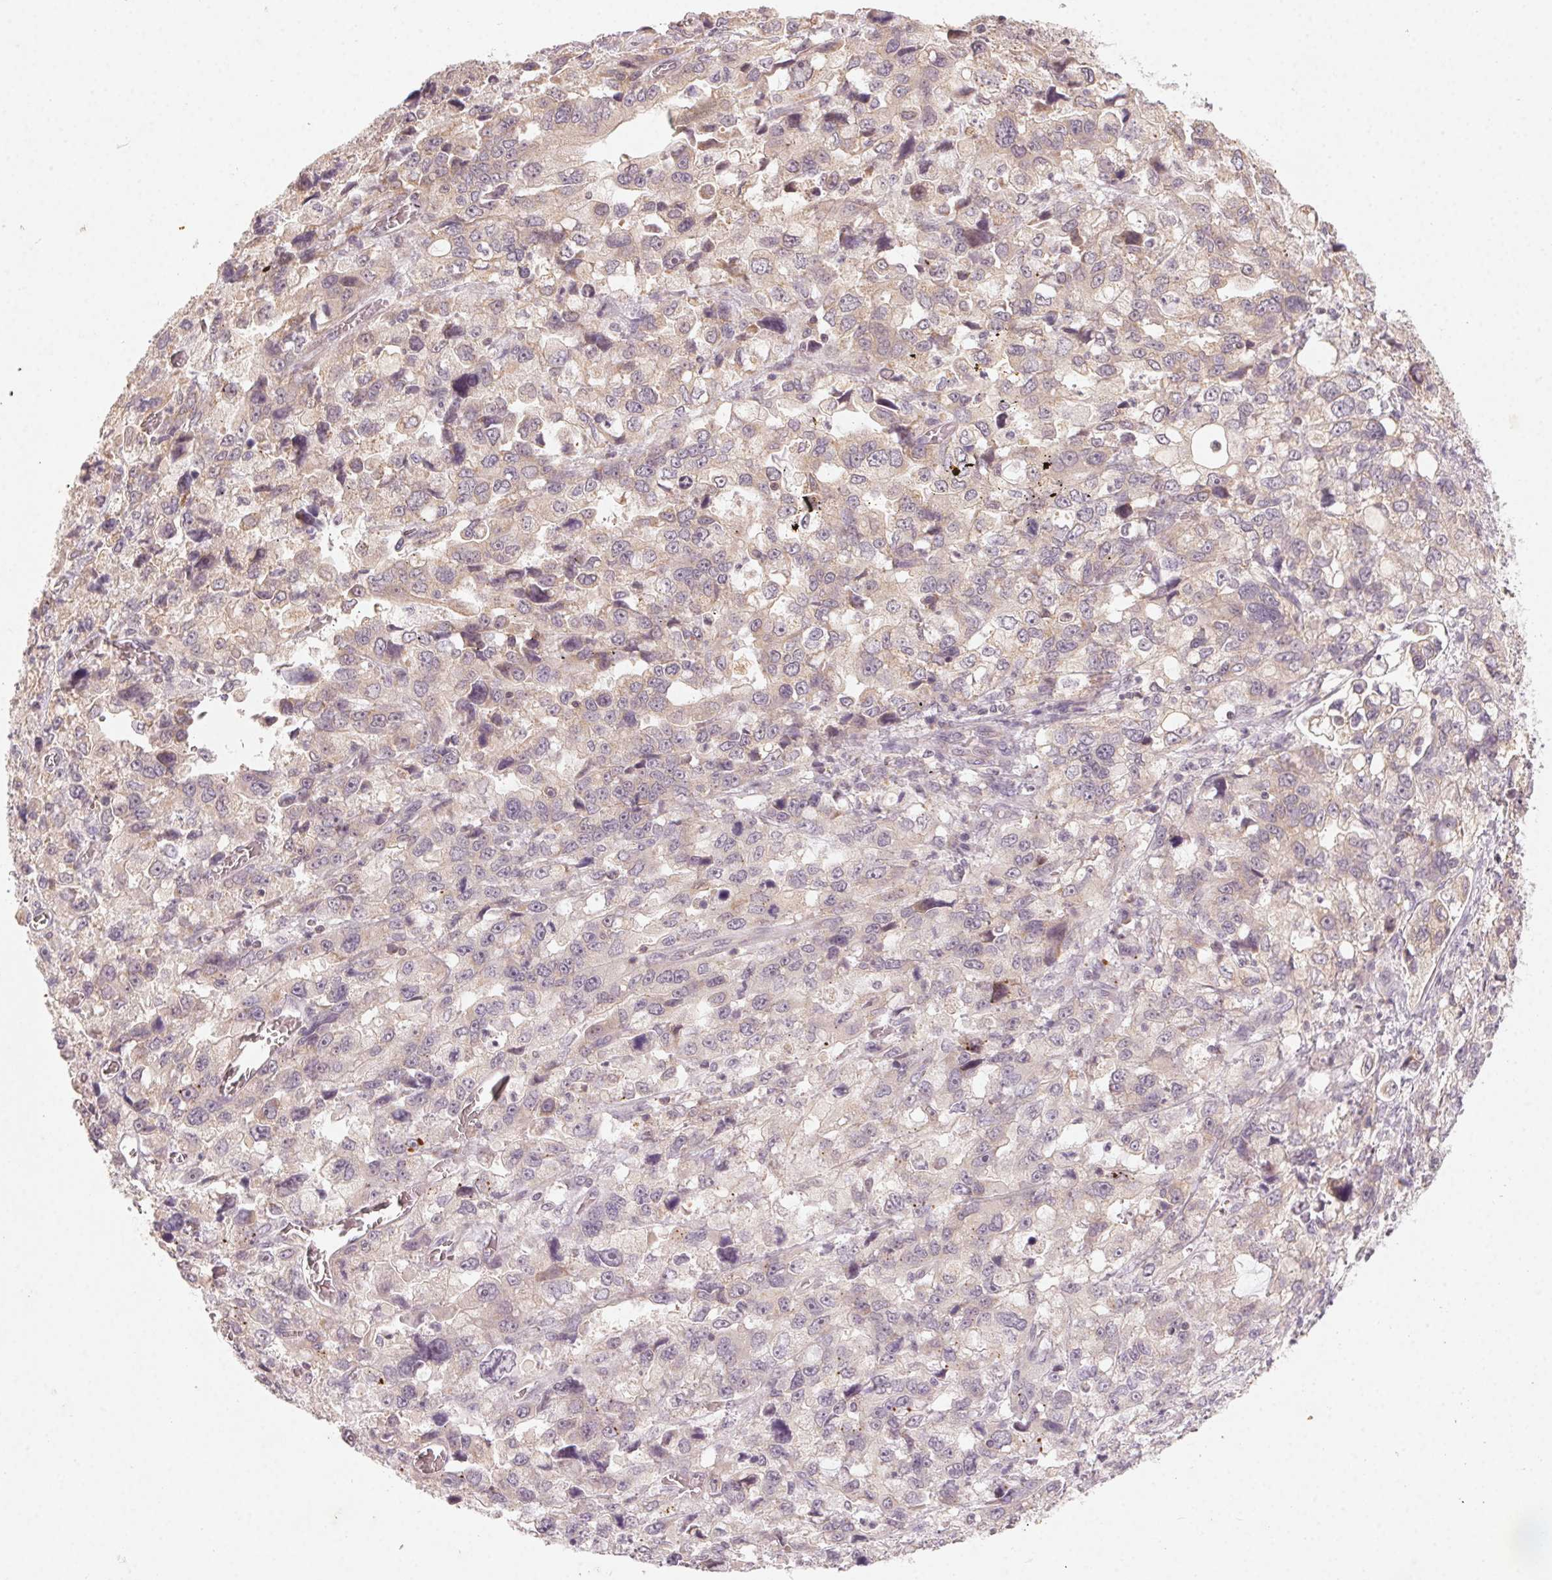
{"staining": {"intensity": "weak", "quantity": "<25%", "location": "cytoplasmic/membranous"}, "tissue": "stomach cancer", "cell_type": "Tumor cells", "image_type": "cancer", "snomed": [{"axis": "morphology", "description": "Adenocarcinoma, NOS"}, {"axis": "topography", "description": "Stomach, upper"}], "caption": "There is no significant staining in tumor cells of adenocarcinoma (stomach).", "gene": "NCOA4", "patient": {"sex": "female", "age": 81}}